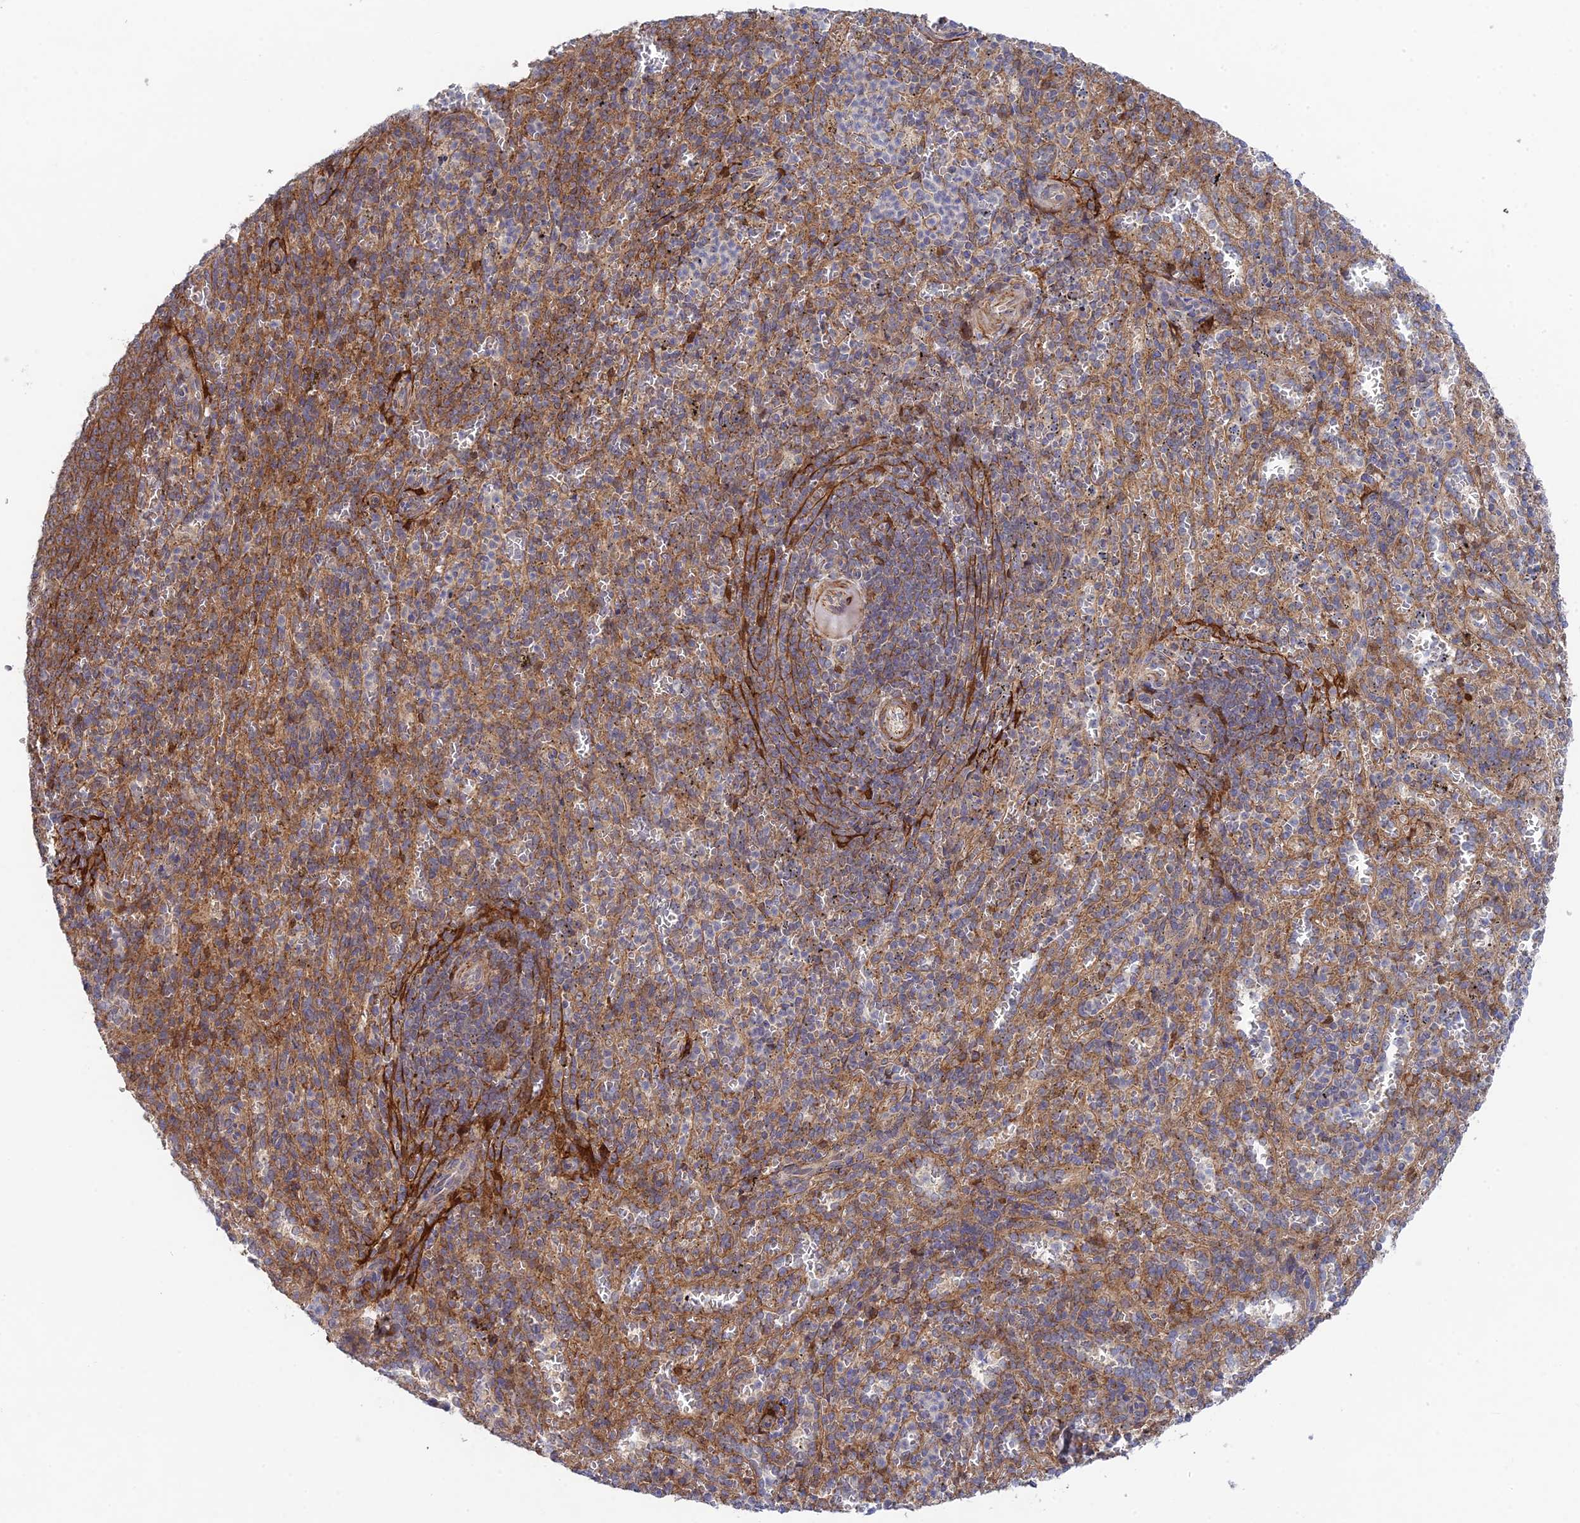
{"staining": {"intensity": "weak", "quantity": "25%-75%", "location": "cytoplasmic/membranous"}, "tissue": "spleen", "cell_type": "Cells in red pulp", "image_type": "normal", "snomed": [{"axis": "morphology", "description": "Normal tissue, NOS"}, {"axis": "topography", "description": "Spleen"}], "caption": "Weak cytoplasmic/membranous protein expression is present in about 25%-75% of cells in red pulp in spleen.", "gene": "INCA1", "patient": {"sex": "female", "age": 21}}